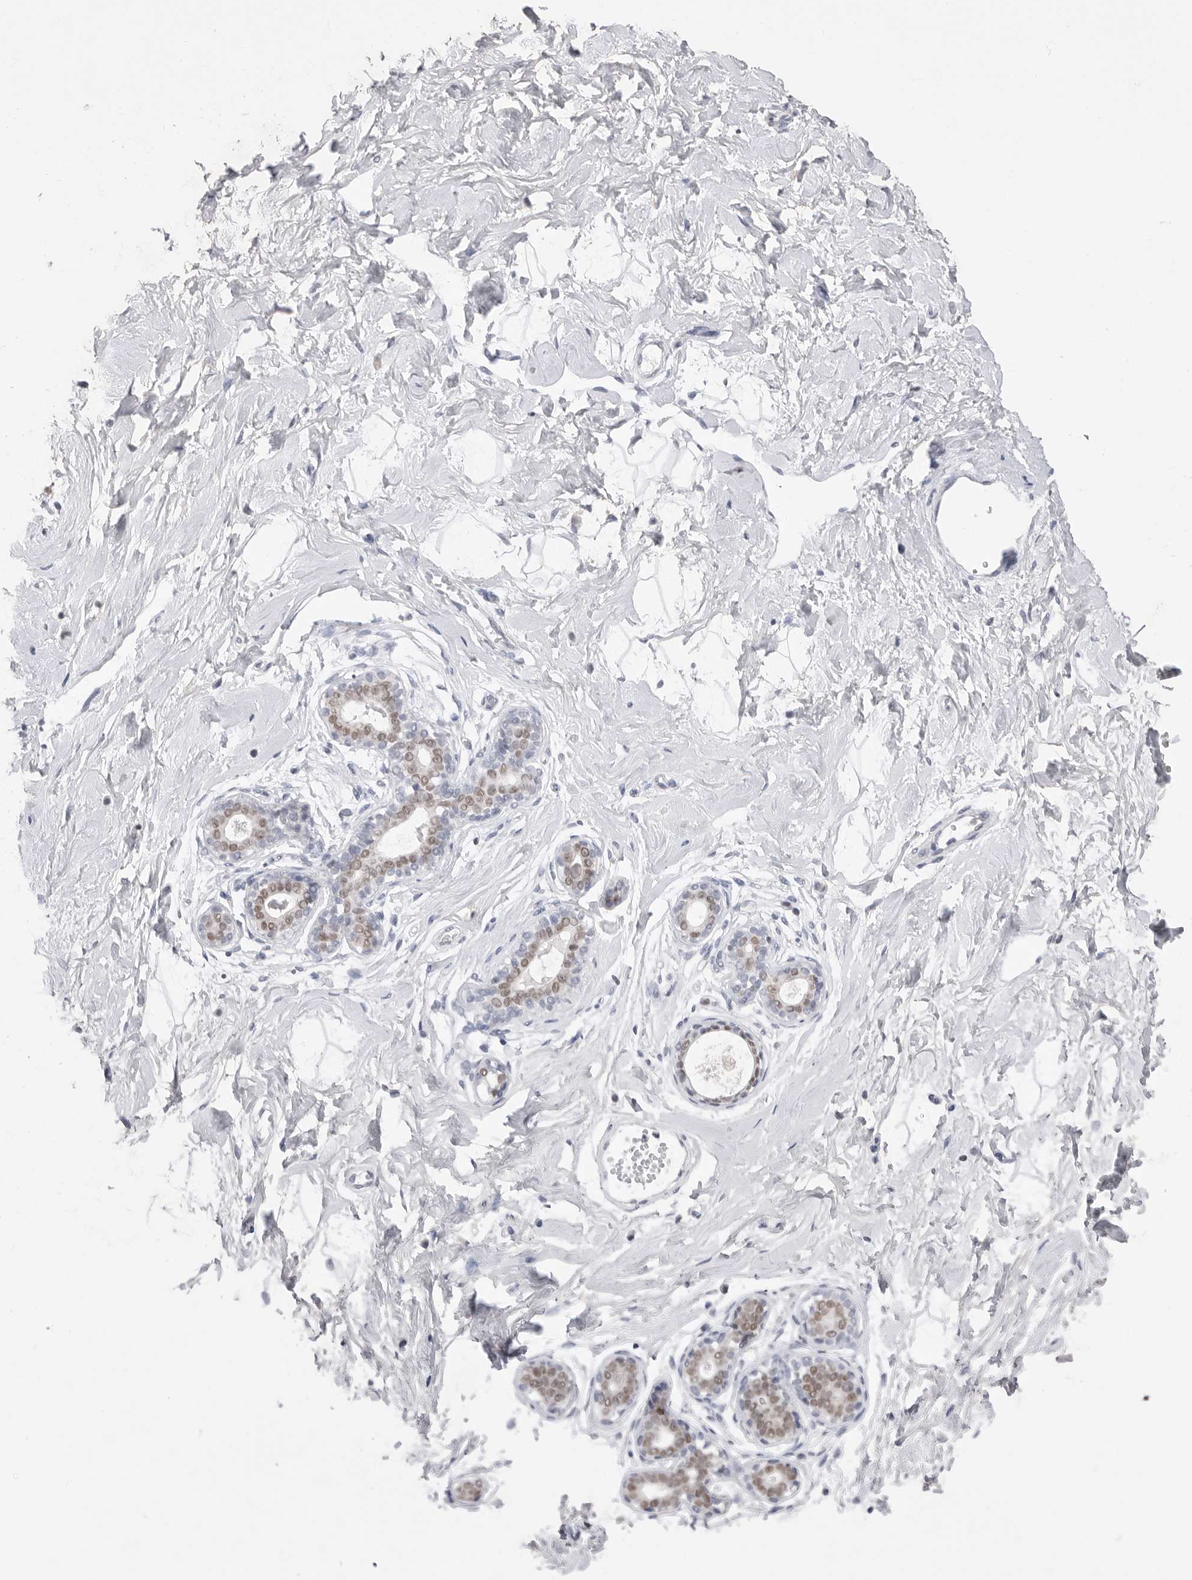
{"staining": {"intensity": "negative", "quantity": "none", "location": "none"}, "tissue": "breast", "cell_type": "Adipocytes", "image_type": "normal", "snomed": [{"axis": "morphology", "description": "Normal tissue, NOS"}, {"axis": "morphology", "description": "Adenoma, NOS"}, {"axis": "topography", "description": "Breast"}], "caption": "A high-resolution image shows immunohistochemistry (IHC) staining of unremarkable breast, which shows no significant staining in adipocytes.", "gene": "ZBTB7B", "patient": {"sex": "female", "age": 23}}